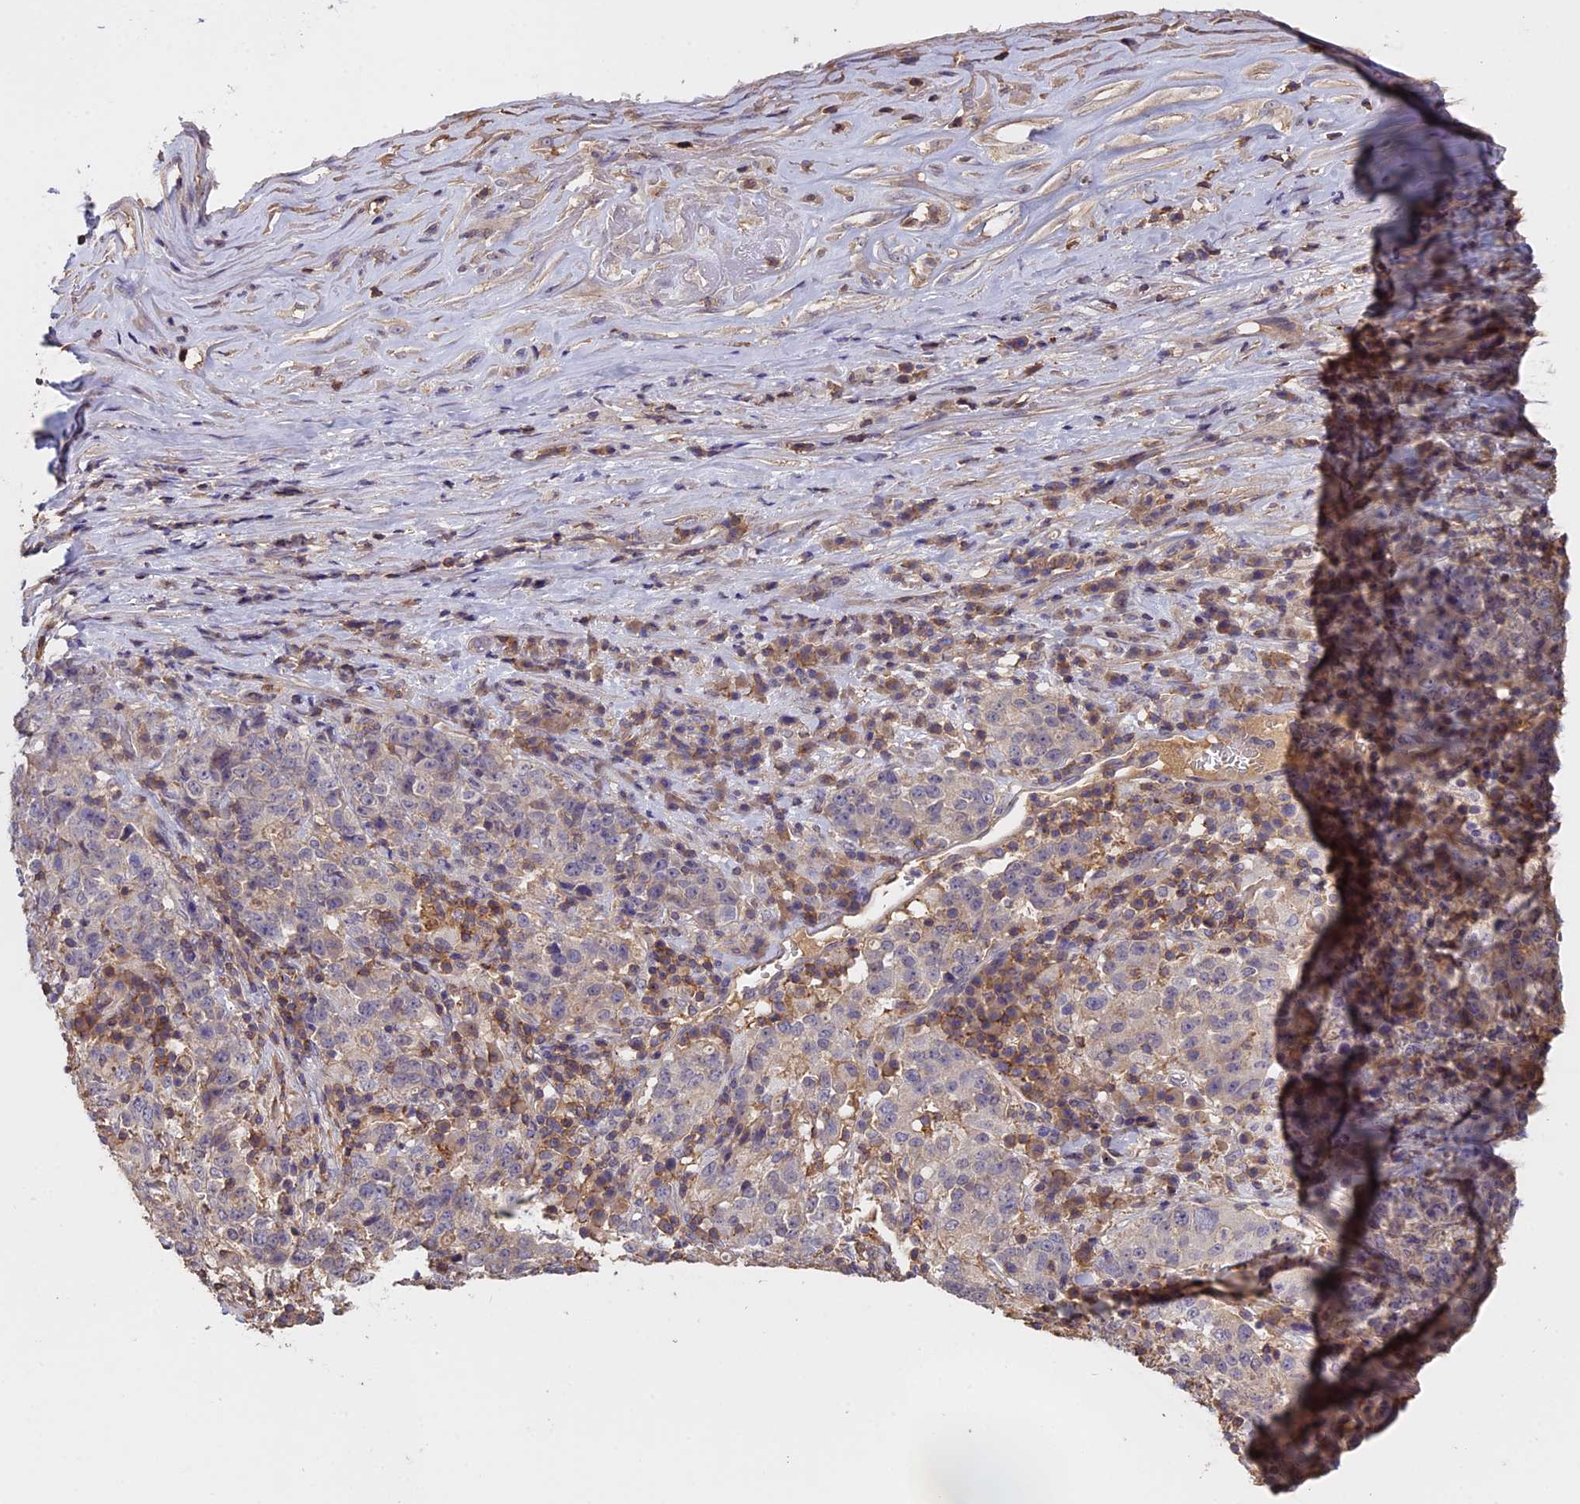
{"staining": {"intensity": "negative", "quantity": "none", "location": "none"}, "tissue": "stomach cancer", "cell_type": "Tumor cells", "image_type": "cancer", "snomed": [{"axis": "morphology", "description": "Adenocarcinoma, NOS"}, {"axis": "topography", "description": "Stomach"}], "caption": "This is a histopathology image of immunohistochemistry (IHC) staining of adenocarcinoma (stomach), which shows no positivity in tumor cells.", "gene": "CFAP119", "patient": {"sex": "male", "age": 59}}